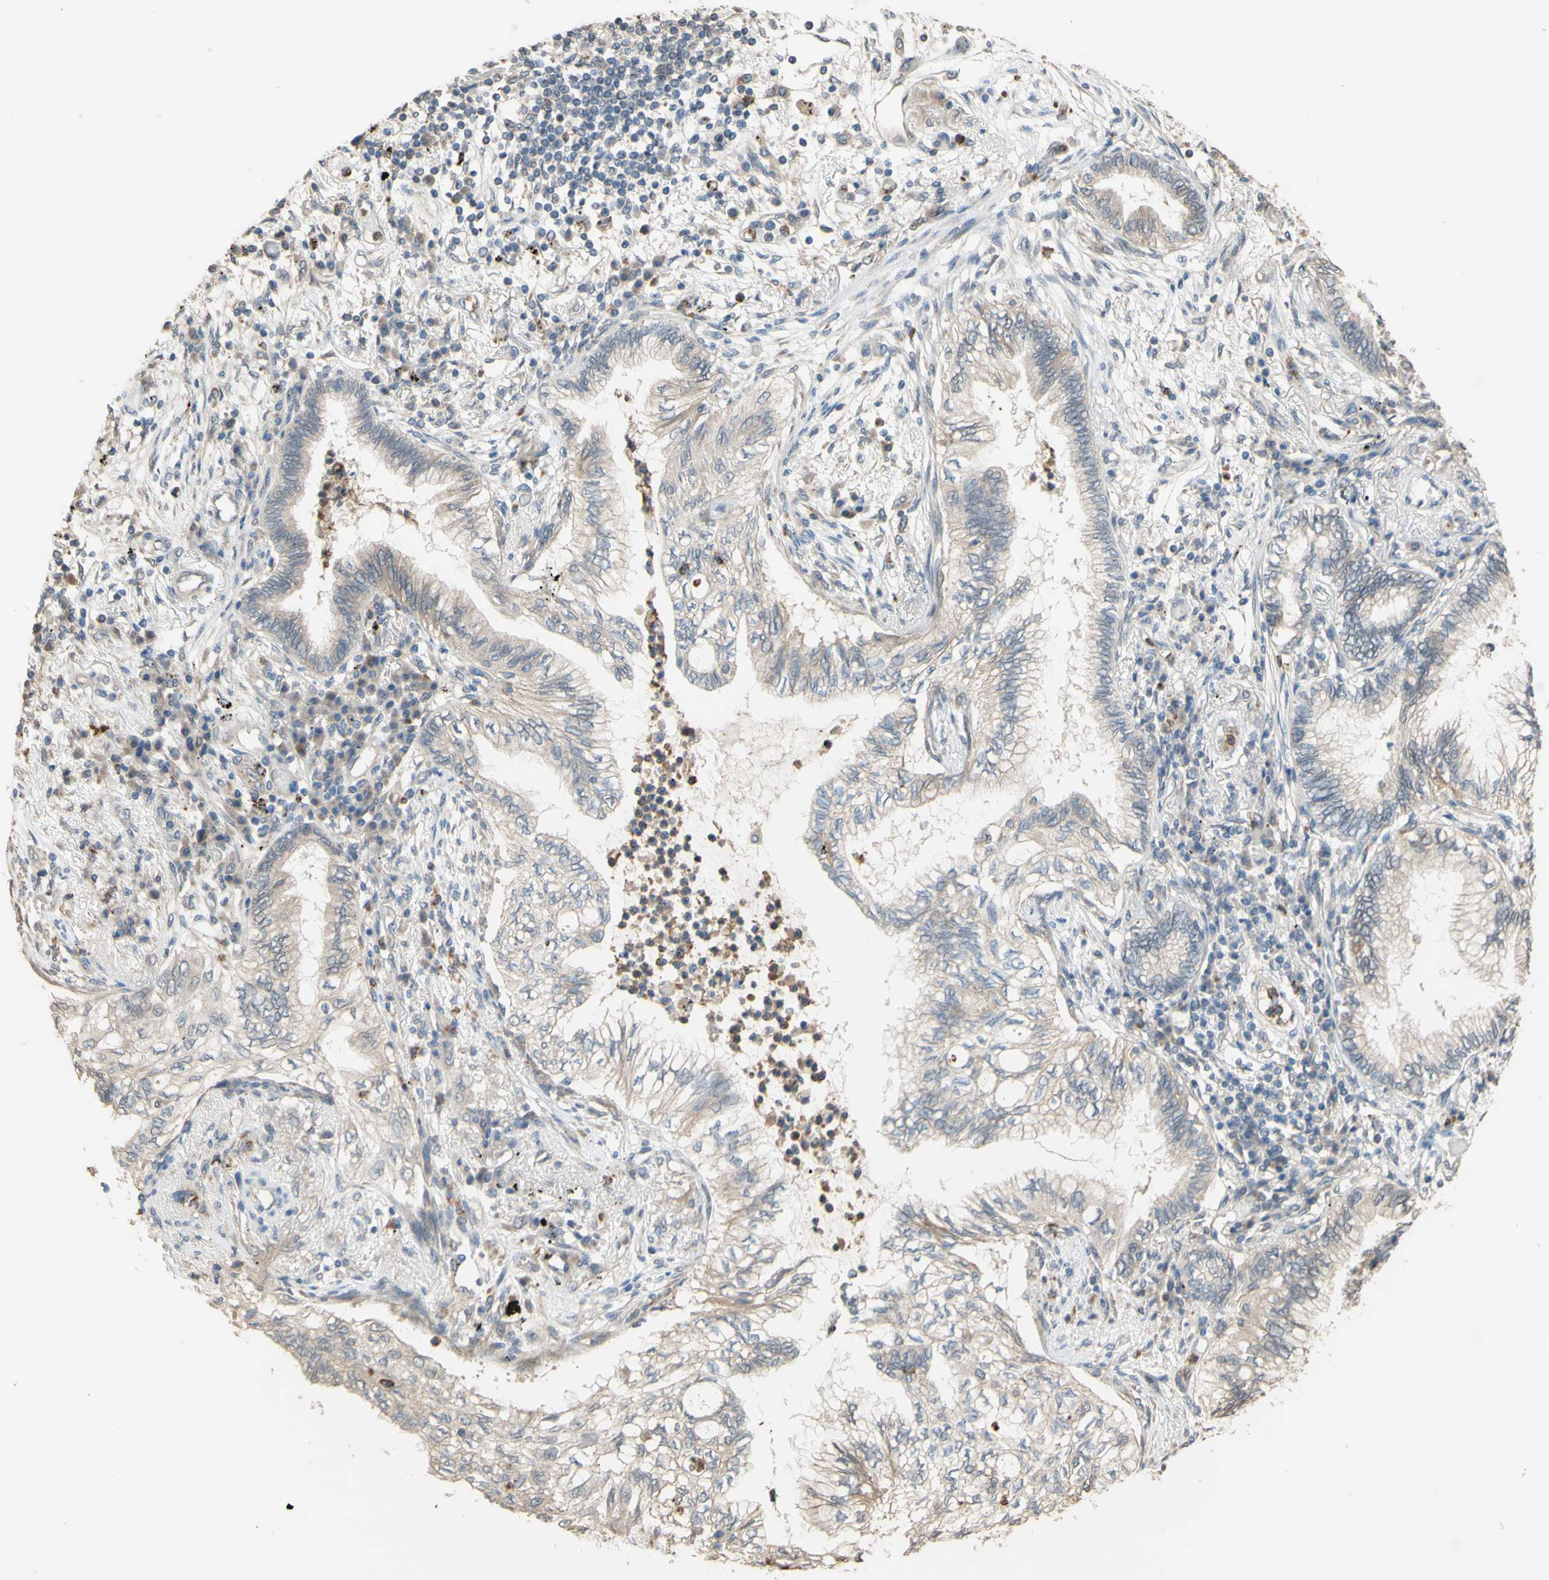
{"staining": {"intensity": "weak", "quantity": "<25%", "location": "cytoplasmic/membranous"}, "tissue": "lung cancer", "cell_type": "Tumor cells", "image_type": "cancer", "snomed": [{"axis": "morphology", "description": "Normal tissue, NOS"}, {"axis": "morphology", "description": "Adenocarcinoma, NOS"}, {"axis": "topography", "description": "Bronchus"}, {"axis": "topography", "description": "Lung"}], "caption": "Adenocarcinoma (lung) was stained to show a protein in brown. There is no significant positivity in tumor cells. (DAB (3,3'-diaminobenzidine) IHC visualized using brightfield microscopy, high magnification).", "gene": "SMIM19", "patient": {"sex": "female", "age": 70}}